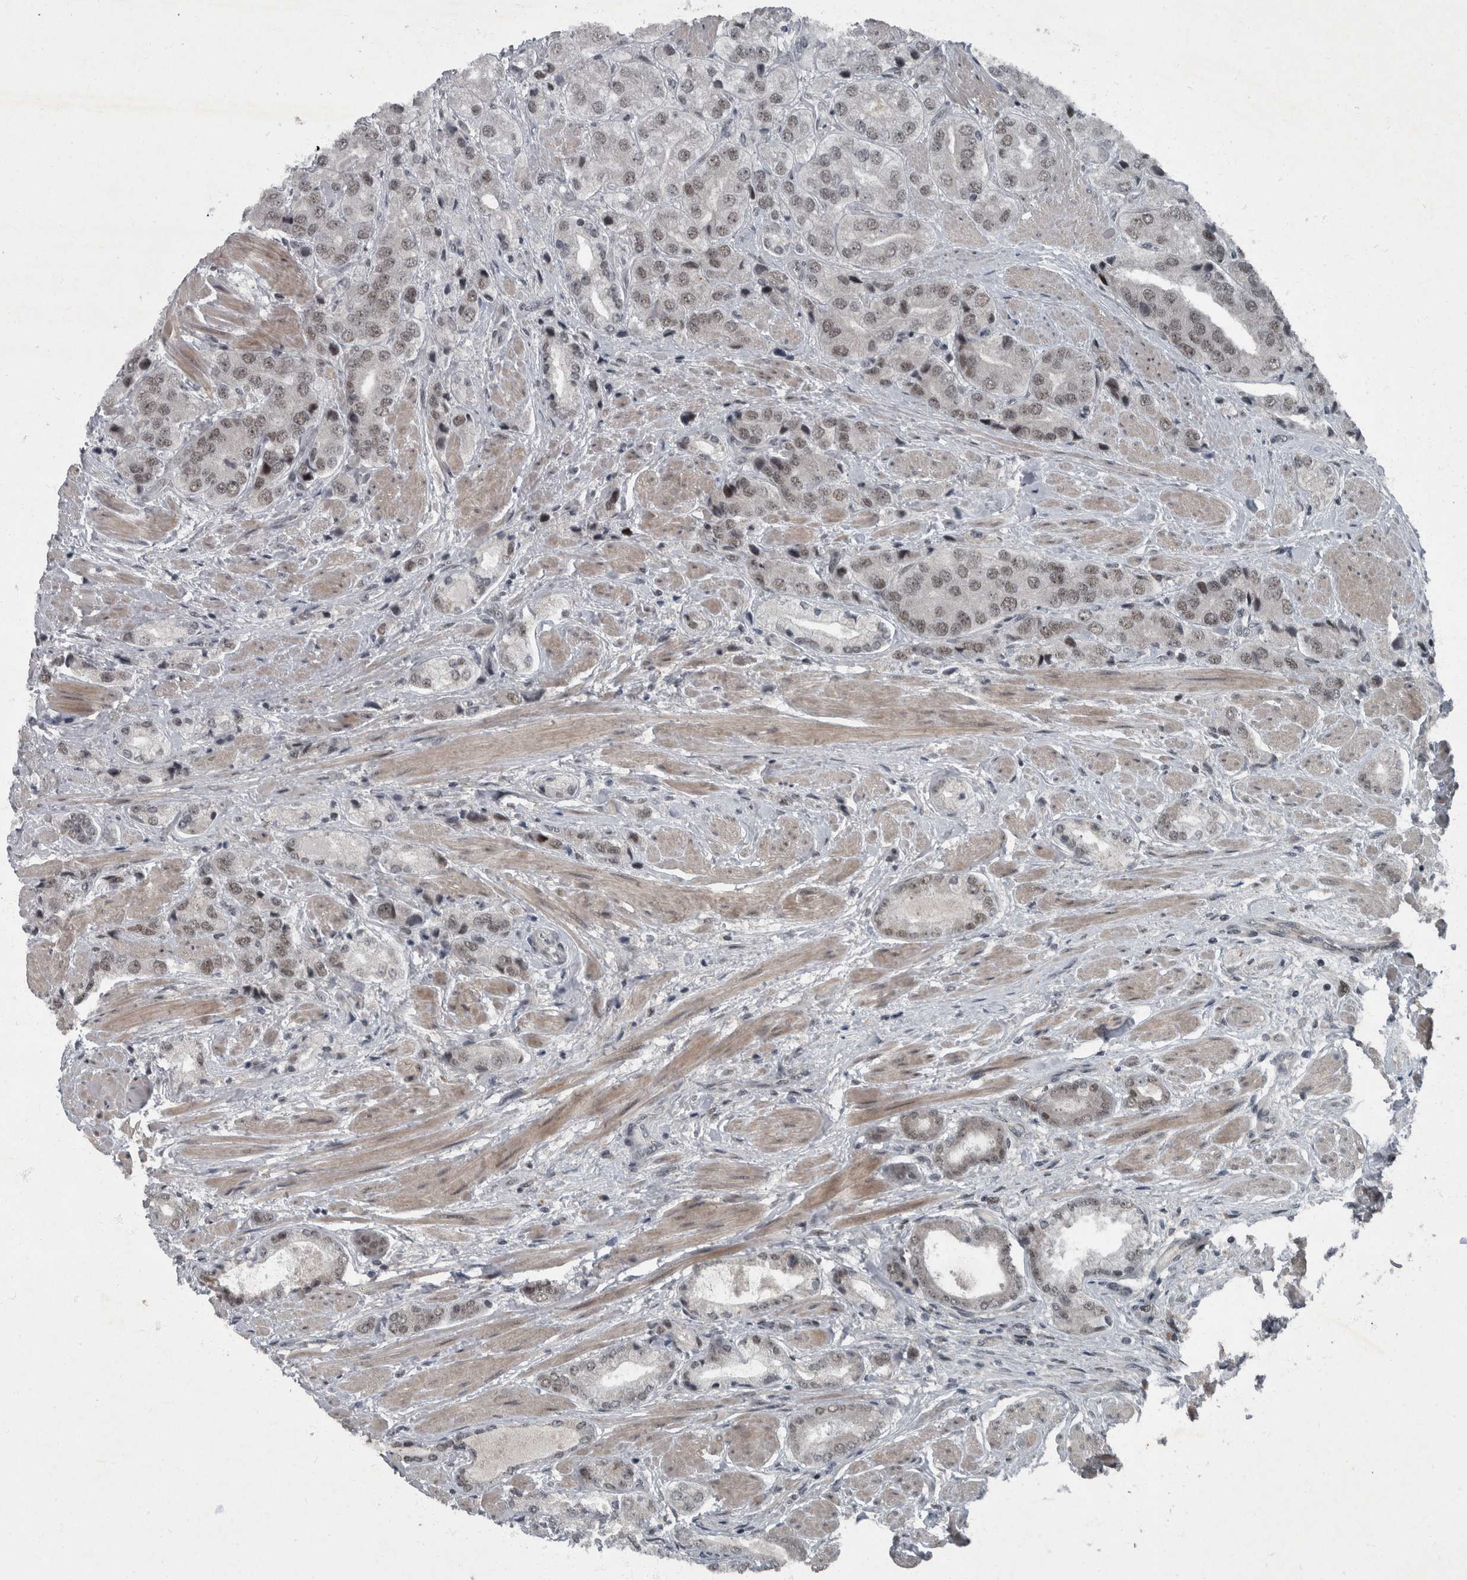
{"staining": {"intensity": "weak", "quantity": "25%-75%", "location": "nuclear"}, "tissue": "prostate cancer", "cell_type": "Tumor cells", "image_type": "cancer", "snomed": [{"axis": "morphology", "description": "Adenocarcinoma, High grade"}, {"axis": "topography", "description": "Prostate"}], "caption": "Protein analysis of prostate cancer tissue reveals weak nuclear positivity in approximately 25%-75% of tumor cells.", "gene": "WDR33", "patient": {"sex": "male", "age": 50}}